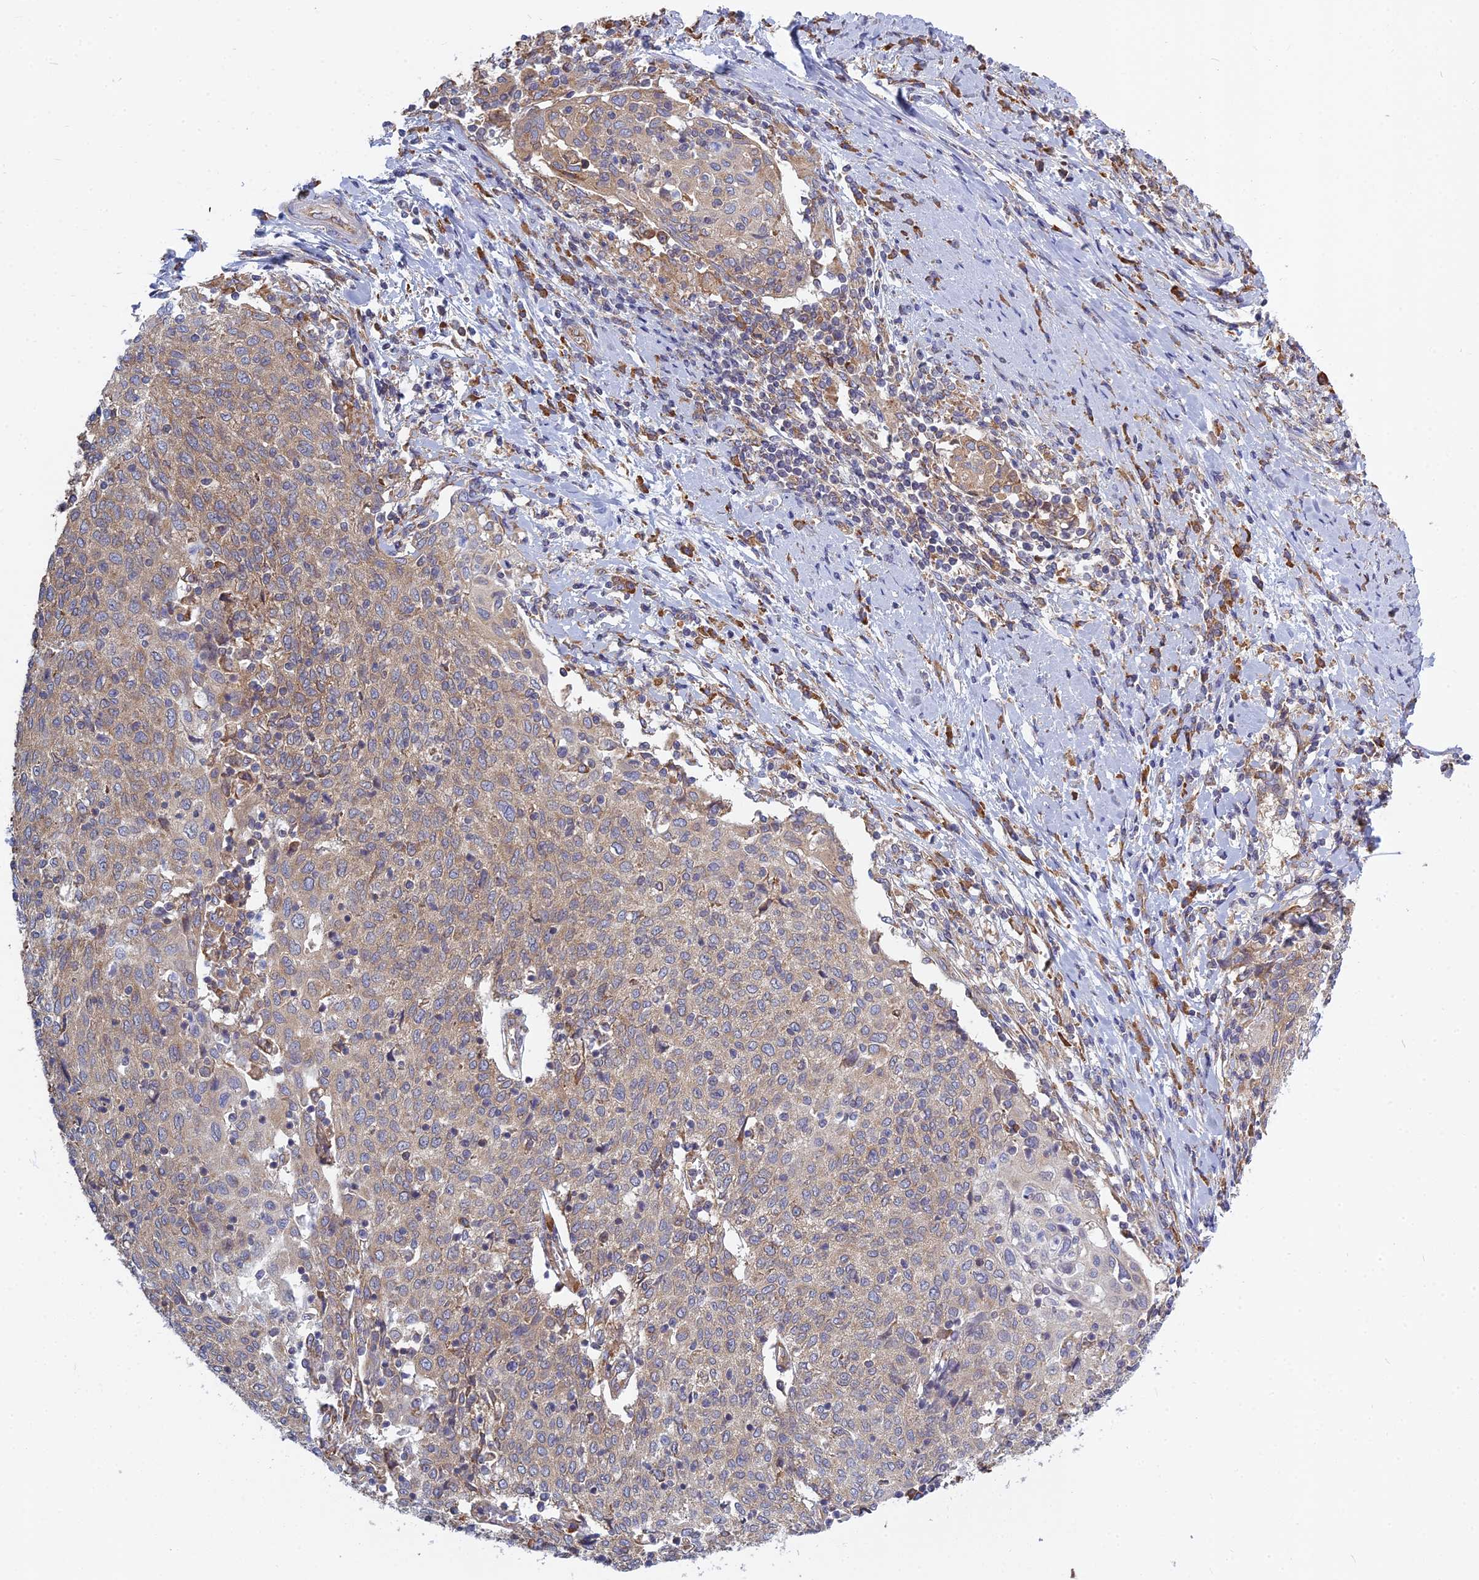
{"staining": {"intensity": "weak", "quantity": "25%-75%", "location": "cytoplasmic/membranous"}, "tissue": "cervical cancer", "cell_type": "Tumor cells", "image_type": "cancer", "snomed": [{"axis": "morphology", "description": "Squamous cell carcinoma, NOS"}, {"axis": "topography", "description": "Cervix"}], "caption": "The photomicrograph demonstrates staining of squamous cell carcinoma (cervical), revealing weak cytoplasmic/membranous protein staining (brown color) within tumor cells. (IHC, brightfield microscopy, high magnification).", "gene": "KIAA1143", "patient": {"sex": "female", "age": 52}}